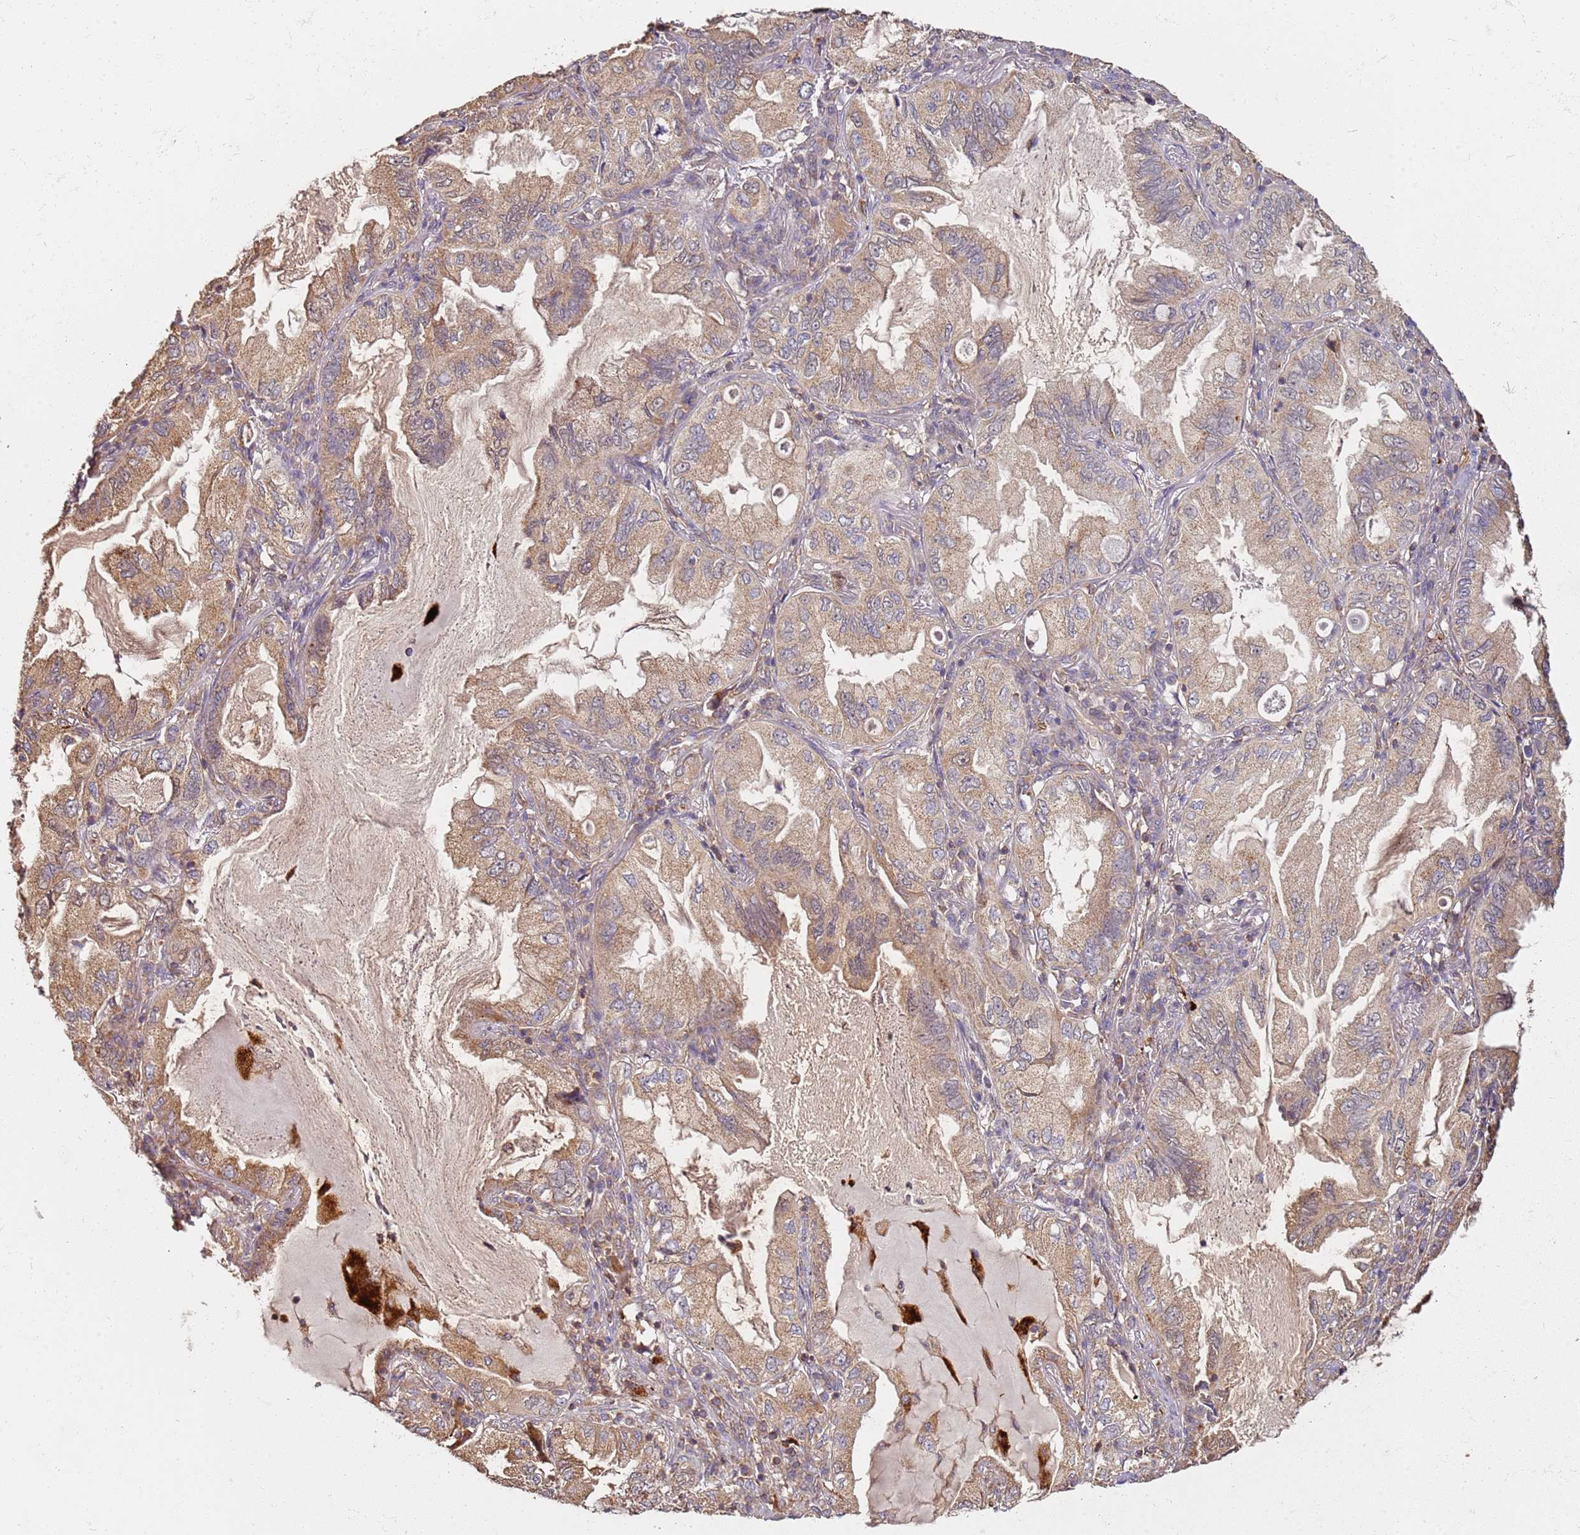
{"staining": {"intensity": "moderate", "quantity": ">75%", "location": "cytoplasmic/membranous"}, "tissue": "lung cancer", "cell_type": "Tumor cells", "image_type": "cancer", "snomed": [{"axis": "morphology", "description": "Adenocarcinoma, NOS"}, {"axis": "topography", "description": "Lung"}], "caption": "Lung cancer was stained to show a protein in brown. There is medium levels of moderate cytoplasmic/membranous positivity in approximately >75% of tumor cells. (brown staining indicates protein expression, while blue staining denotes nuclei).", "gene": "SCGB2B2", "patient": {"sex": "female", "age": 69}}